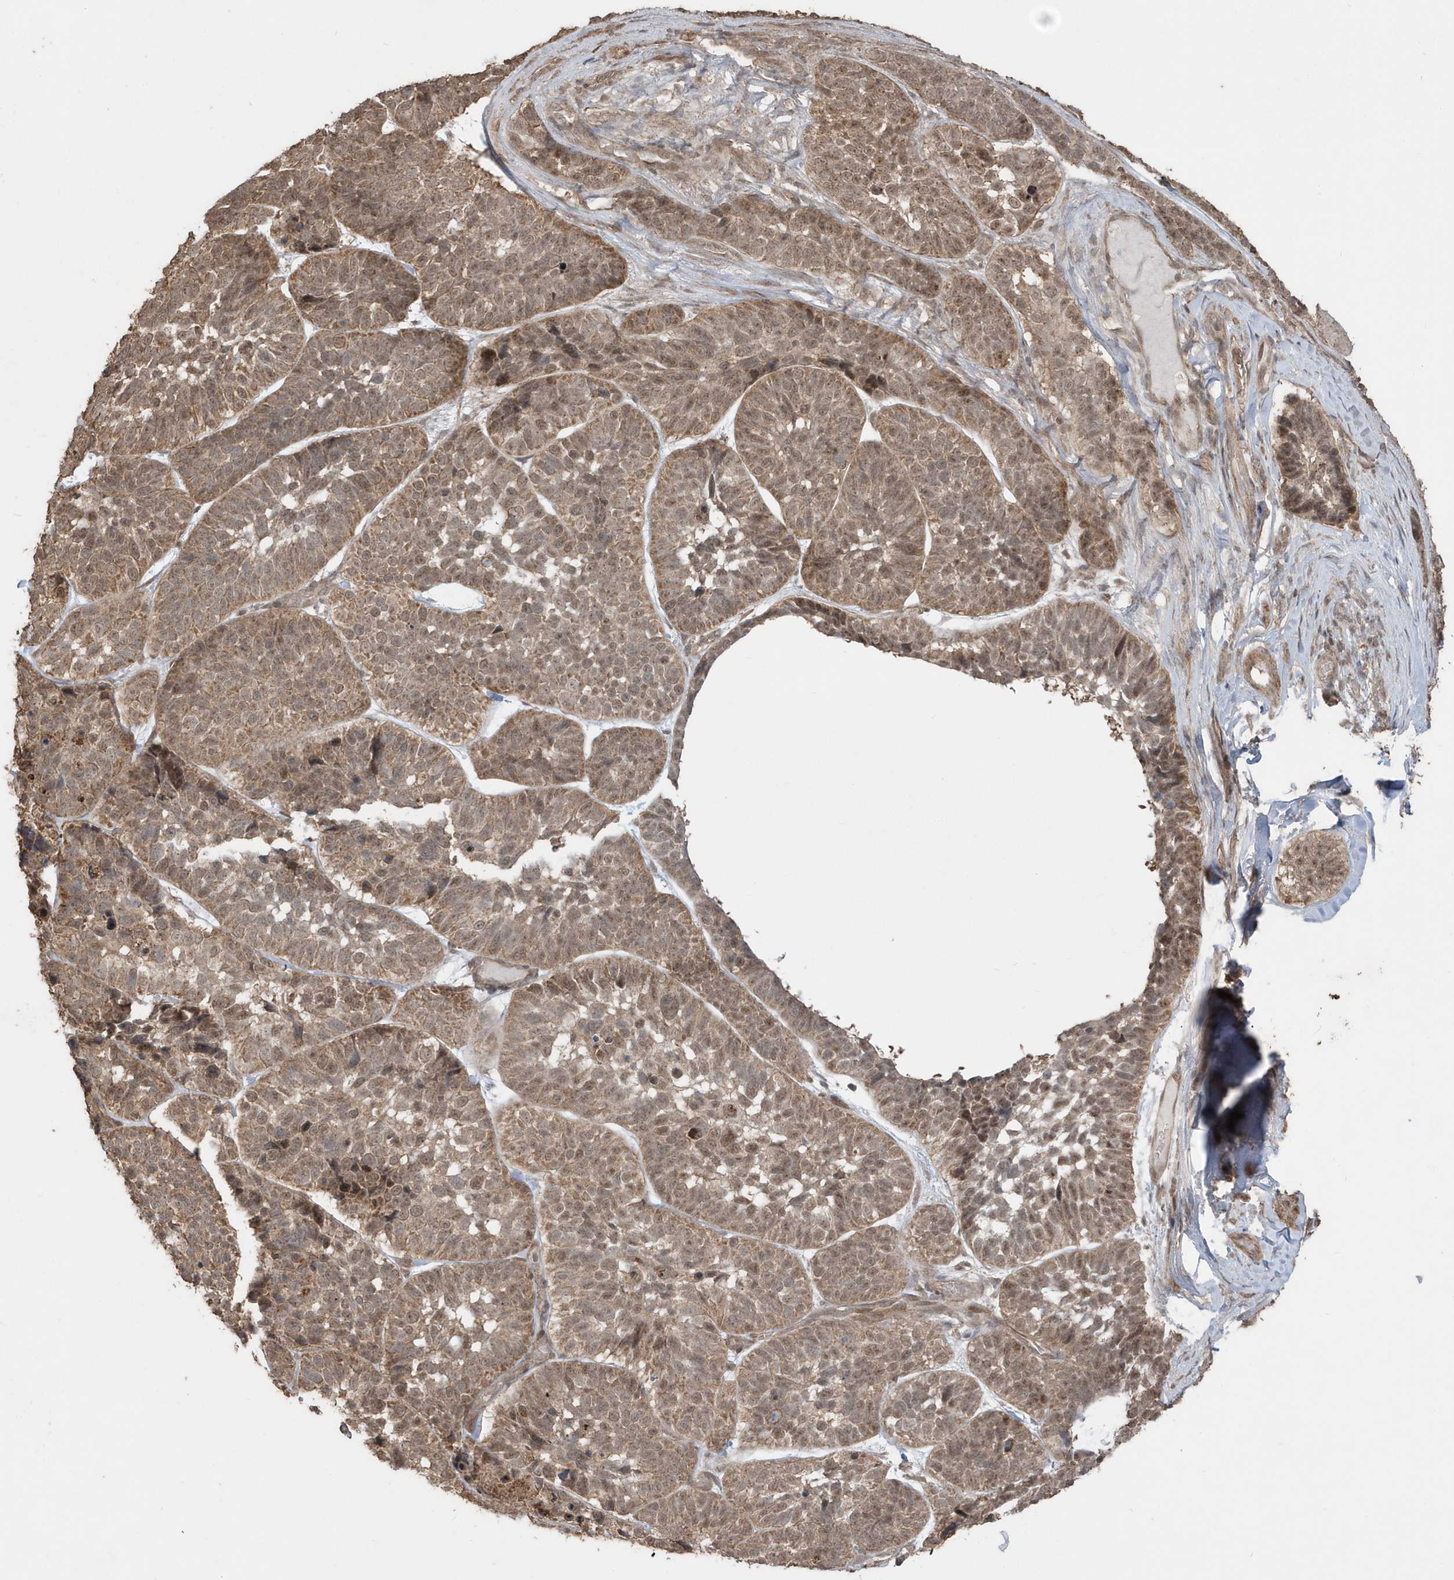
{"staining": {"intensity": "moderate", "quantity": ">75%", "location": "cytoplasmic/membranous,nuclear"}, "tissue": "skin cancer", "cell_type": "Tumor cells", "image_type": "cancer", "snomed": [{"axis": "morphology", "description": "Basal cell carcinoma"}, {"axis": "topography", "description": "Skin"}], "caption": "Tumor cells exhibit moderate cytoplasmic/membranous and nuclear positivity in approximately >75% of cells in skin cancer (basal cell carcinoma). The staining was performed using DAB (3,3'-diaminobenzidine), with brown indicating positive protein expression. Nuclei are stained blue with hematoxylin.", "gene": "PAXBP1", "patient": {"sex": "male", "age": 62}}